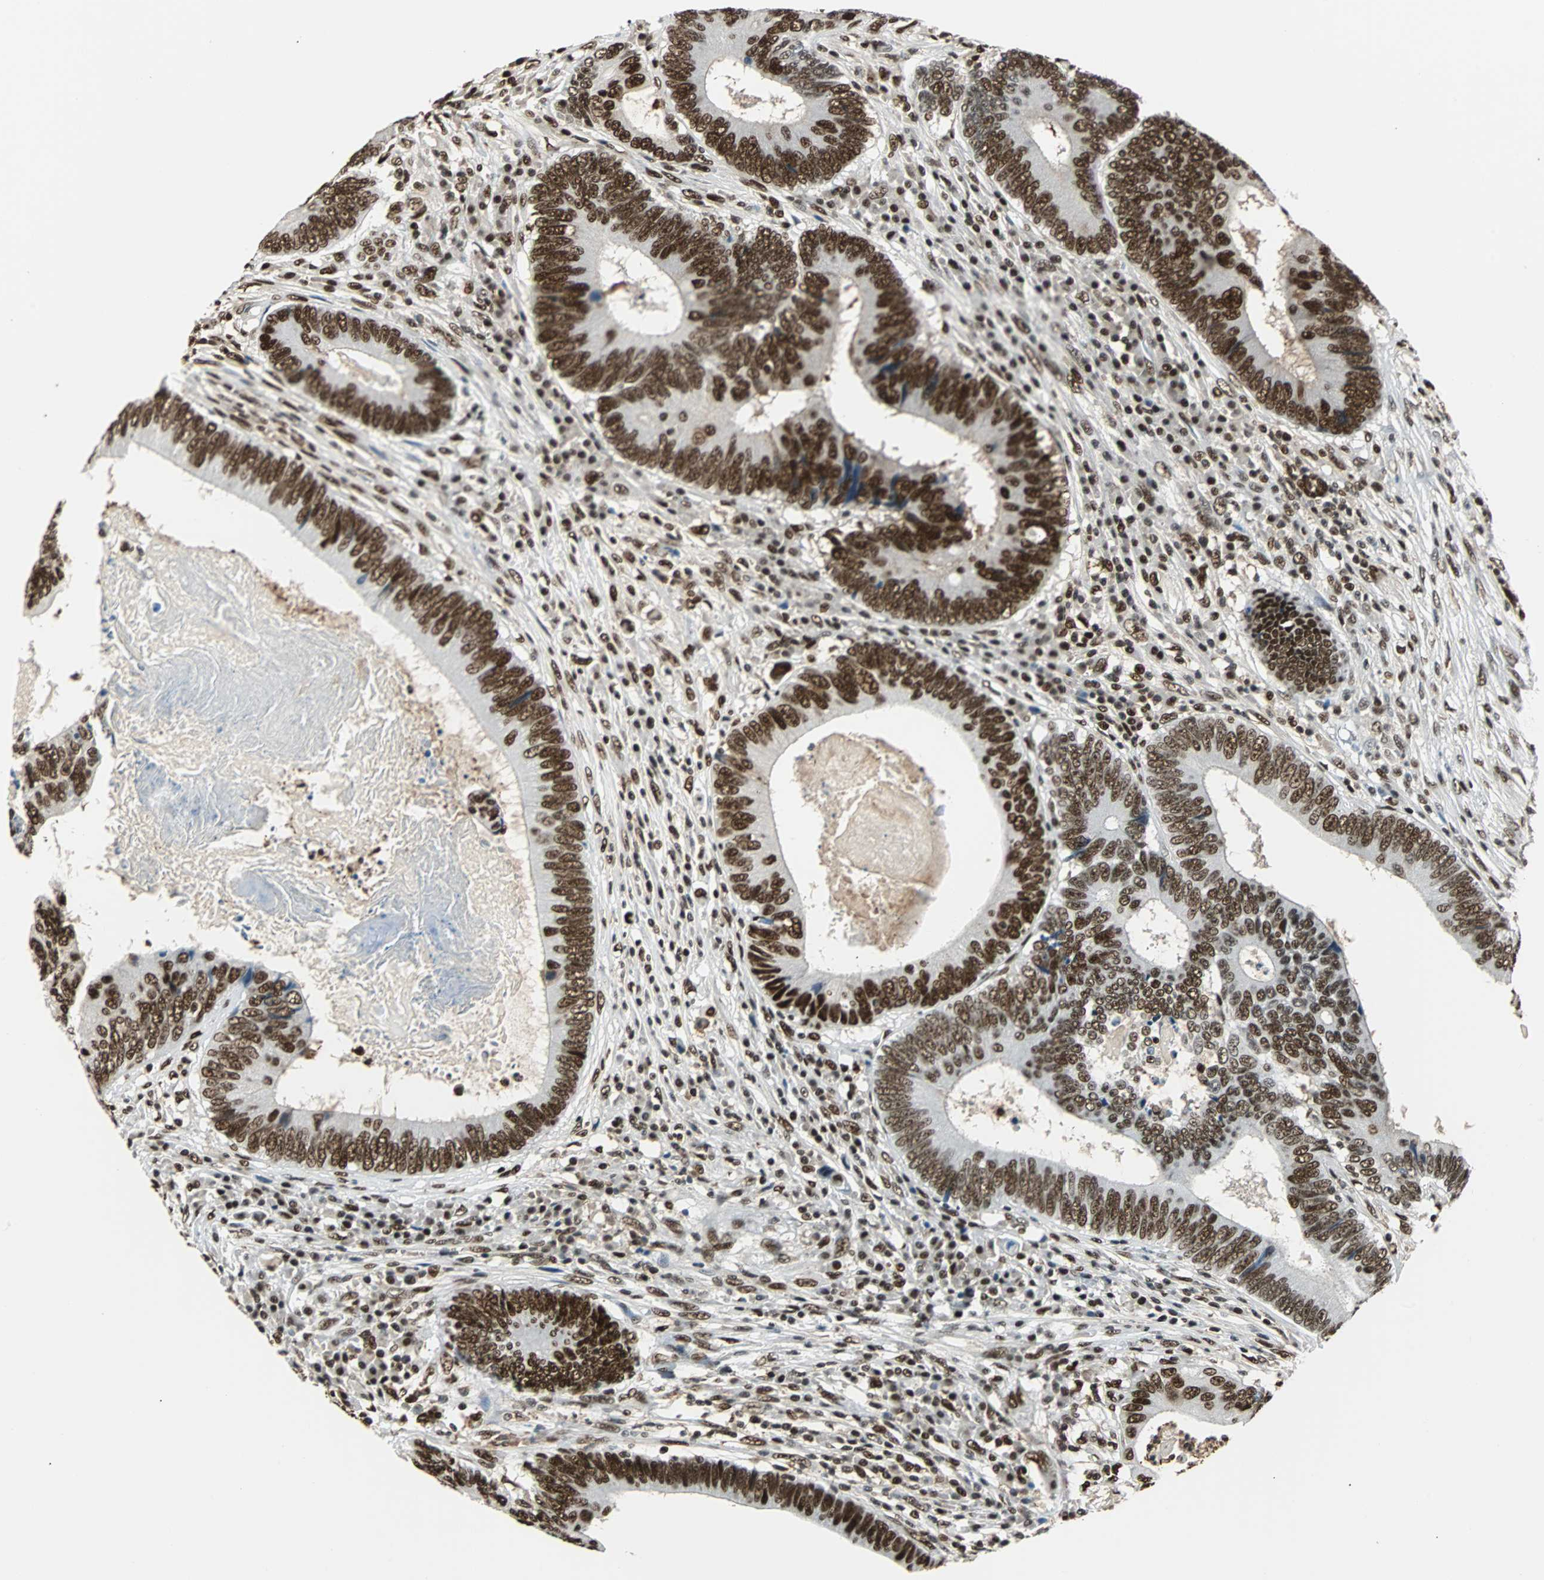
{"staining": {"intensity": "strong", "quantity": ">75%", "location": "nuclear"}, "tissue": "colorectal cancer", "cell_type": "Tumor cells", "image_type": "cancer", "snomed": [{"axis": "morphology", "description": "Adenocarcinoma, NOS"}, {"axis": "topography", "description": "Colon"}], "caption": "Immunohistochemistry of colorectal cancer exhibits high levels of strong nuclear expression in approximately >75% of tumor cells.", "gene": "XRCC4", "patient": {"sex": "female", "age": 78}}